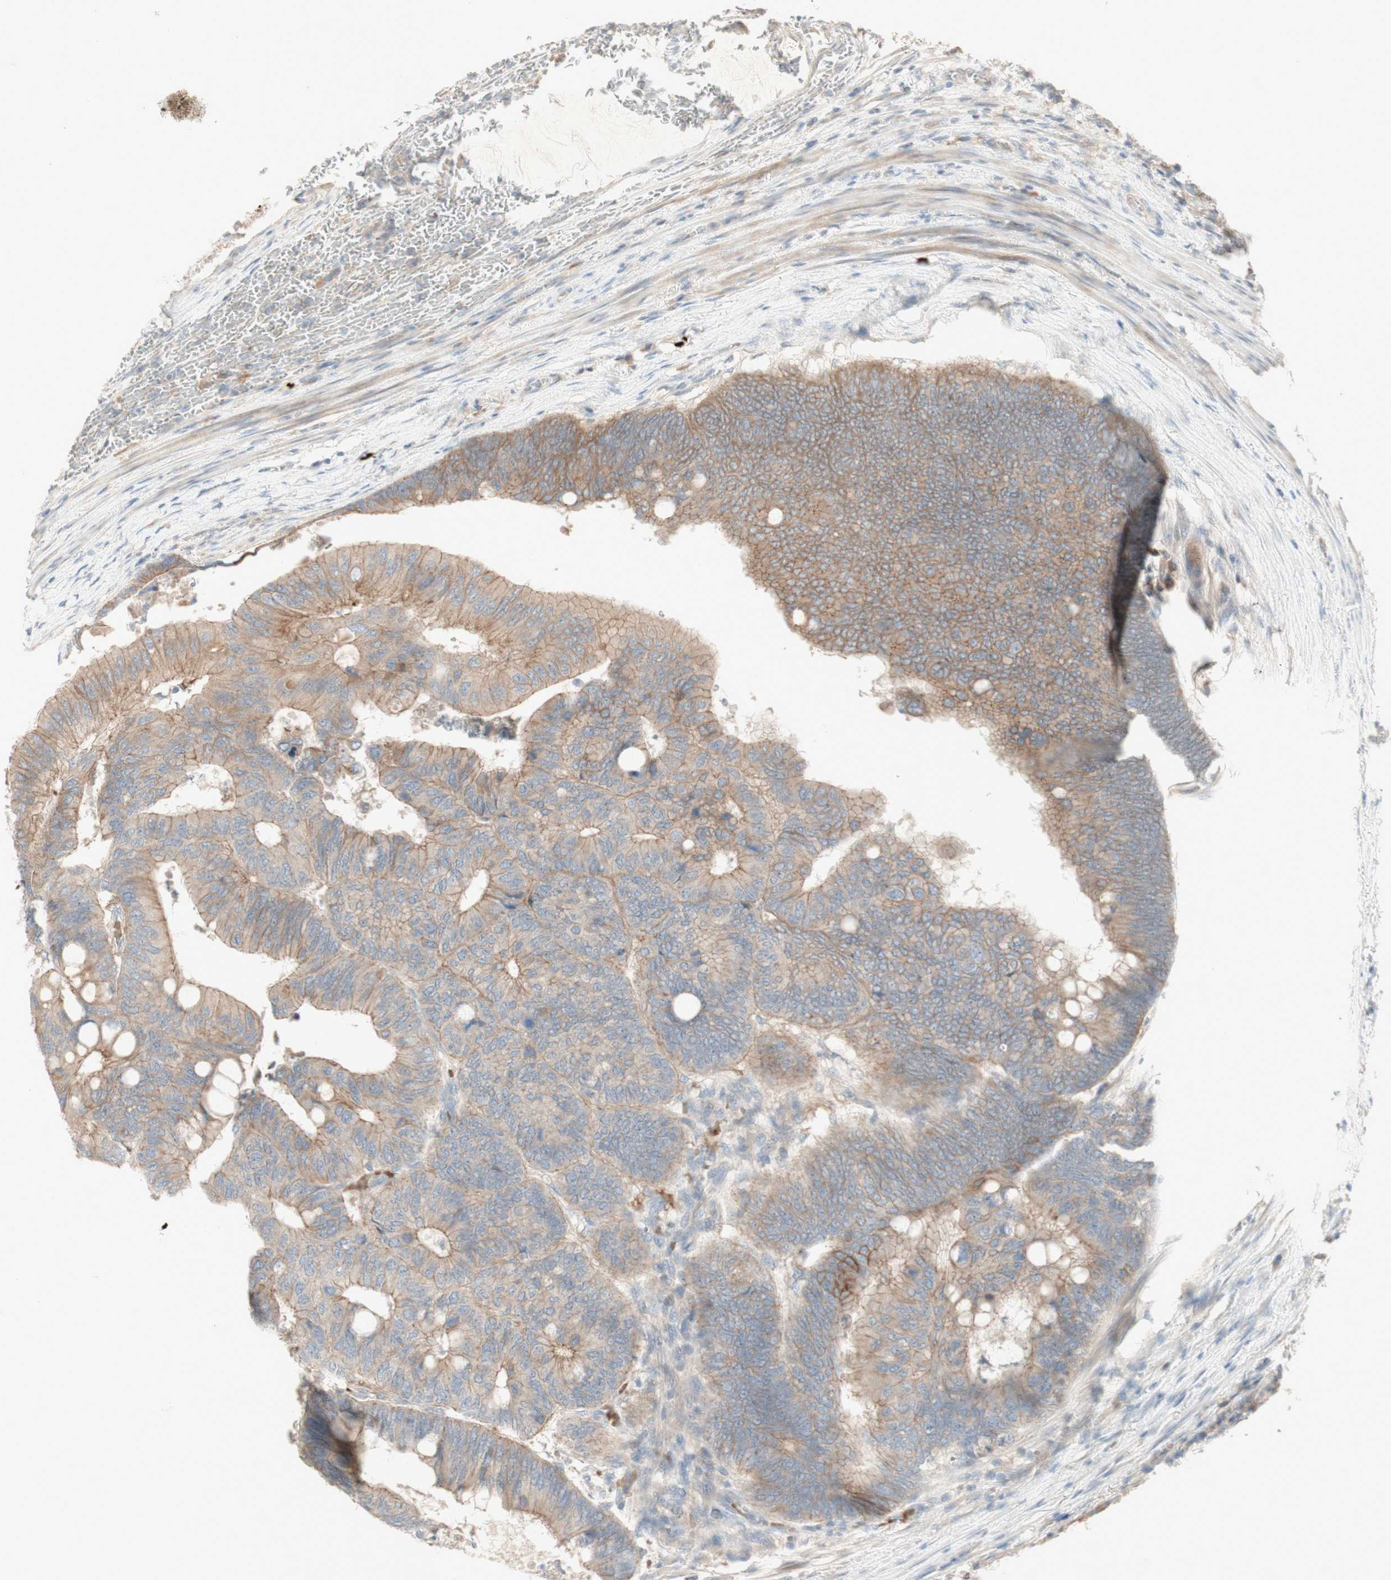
{"staining": {"intensity": "moderate", "quantity": ">75%", "location": "cytoplasmic/membranous"}, "tissue": "colorectal cancer", "cell_type": "Tumor cells", "image_type": "cancer", "snomed": [{"axis": "morphology", "description": "Normal tissue, NOS"}, {"axis": "morphology", "description": "Adenocarcinoma, NOS"}, {"axis": "topography", "description": "Rectum"}, {"axis": "topography", "description": "Peripheral nerve tissue"}], "caption": "Tumor cells display moderate cytoplasmic/membranous staining in about >75% of cells in colorectal adenocarcinoma.", "gene": "PTGER4", "patient": {"sex": "male", "age": 92}}